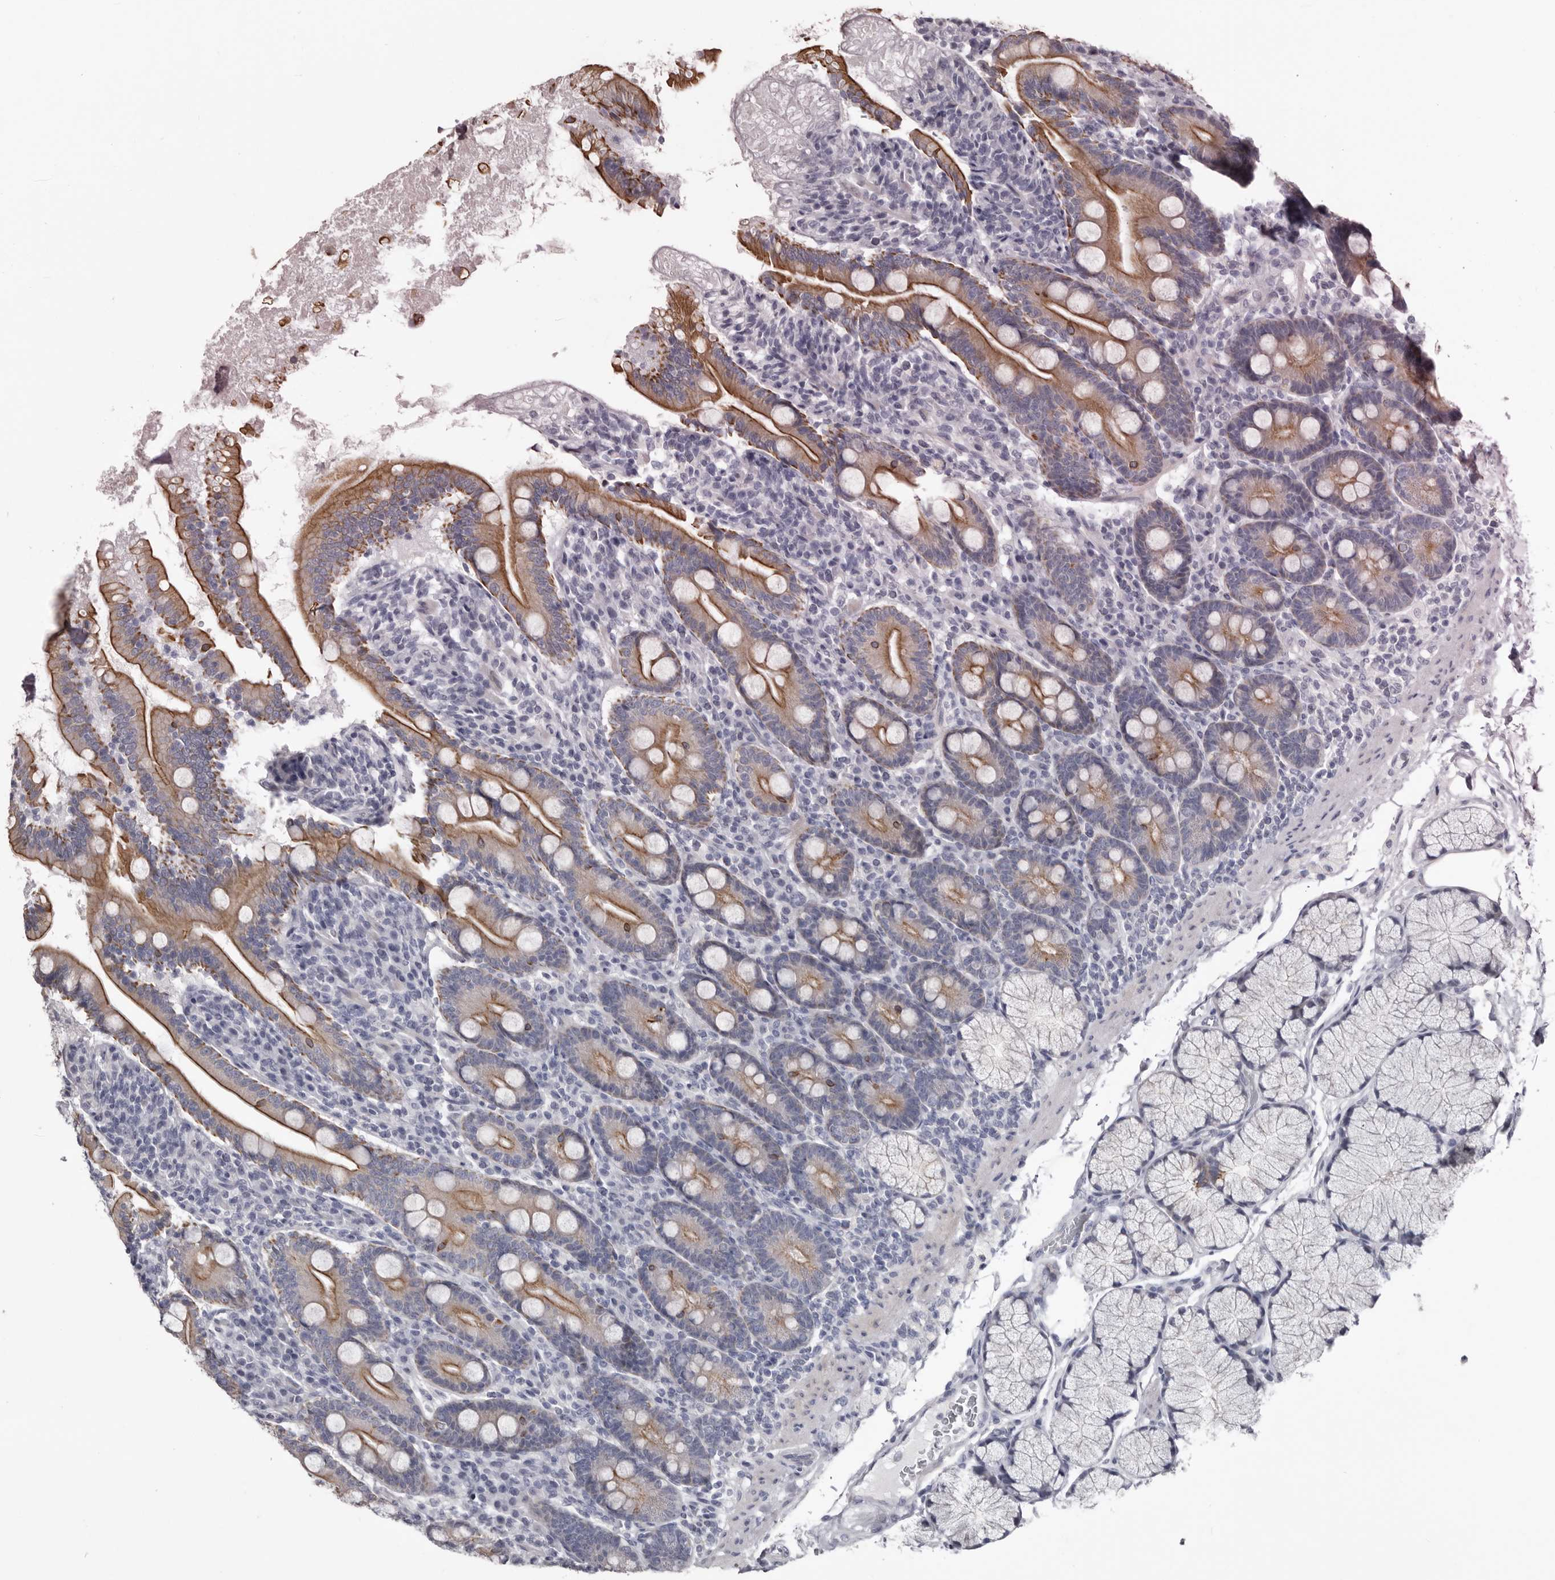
{"staining": {"intensity": "moderate", "quantity": ">75%", "location": "cytoplasmic/membranous"}, "tissue": "duodenum", "cell_type": "Glandular cells", "image_type": "normal", "snomed": [{"axis": "morphology", "description": "Normal tissue, NOS"}, {"axis": "topography", "description": "Duodenum"}], "caption": "A medium amount of moderate cytoplasmic/membranous staining is appreciated in about >75% of glandular cells in normal duodenum.", "gene": "LPAR6", "patient": {"sex": "male", "age": 35}}